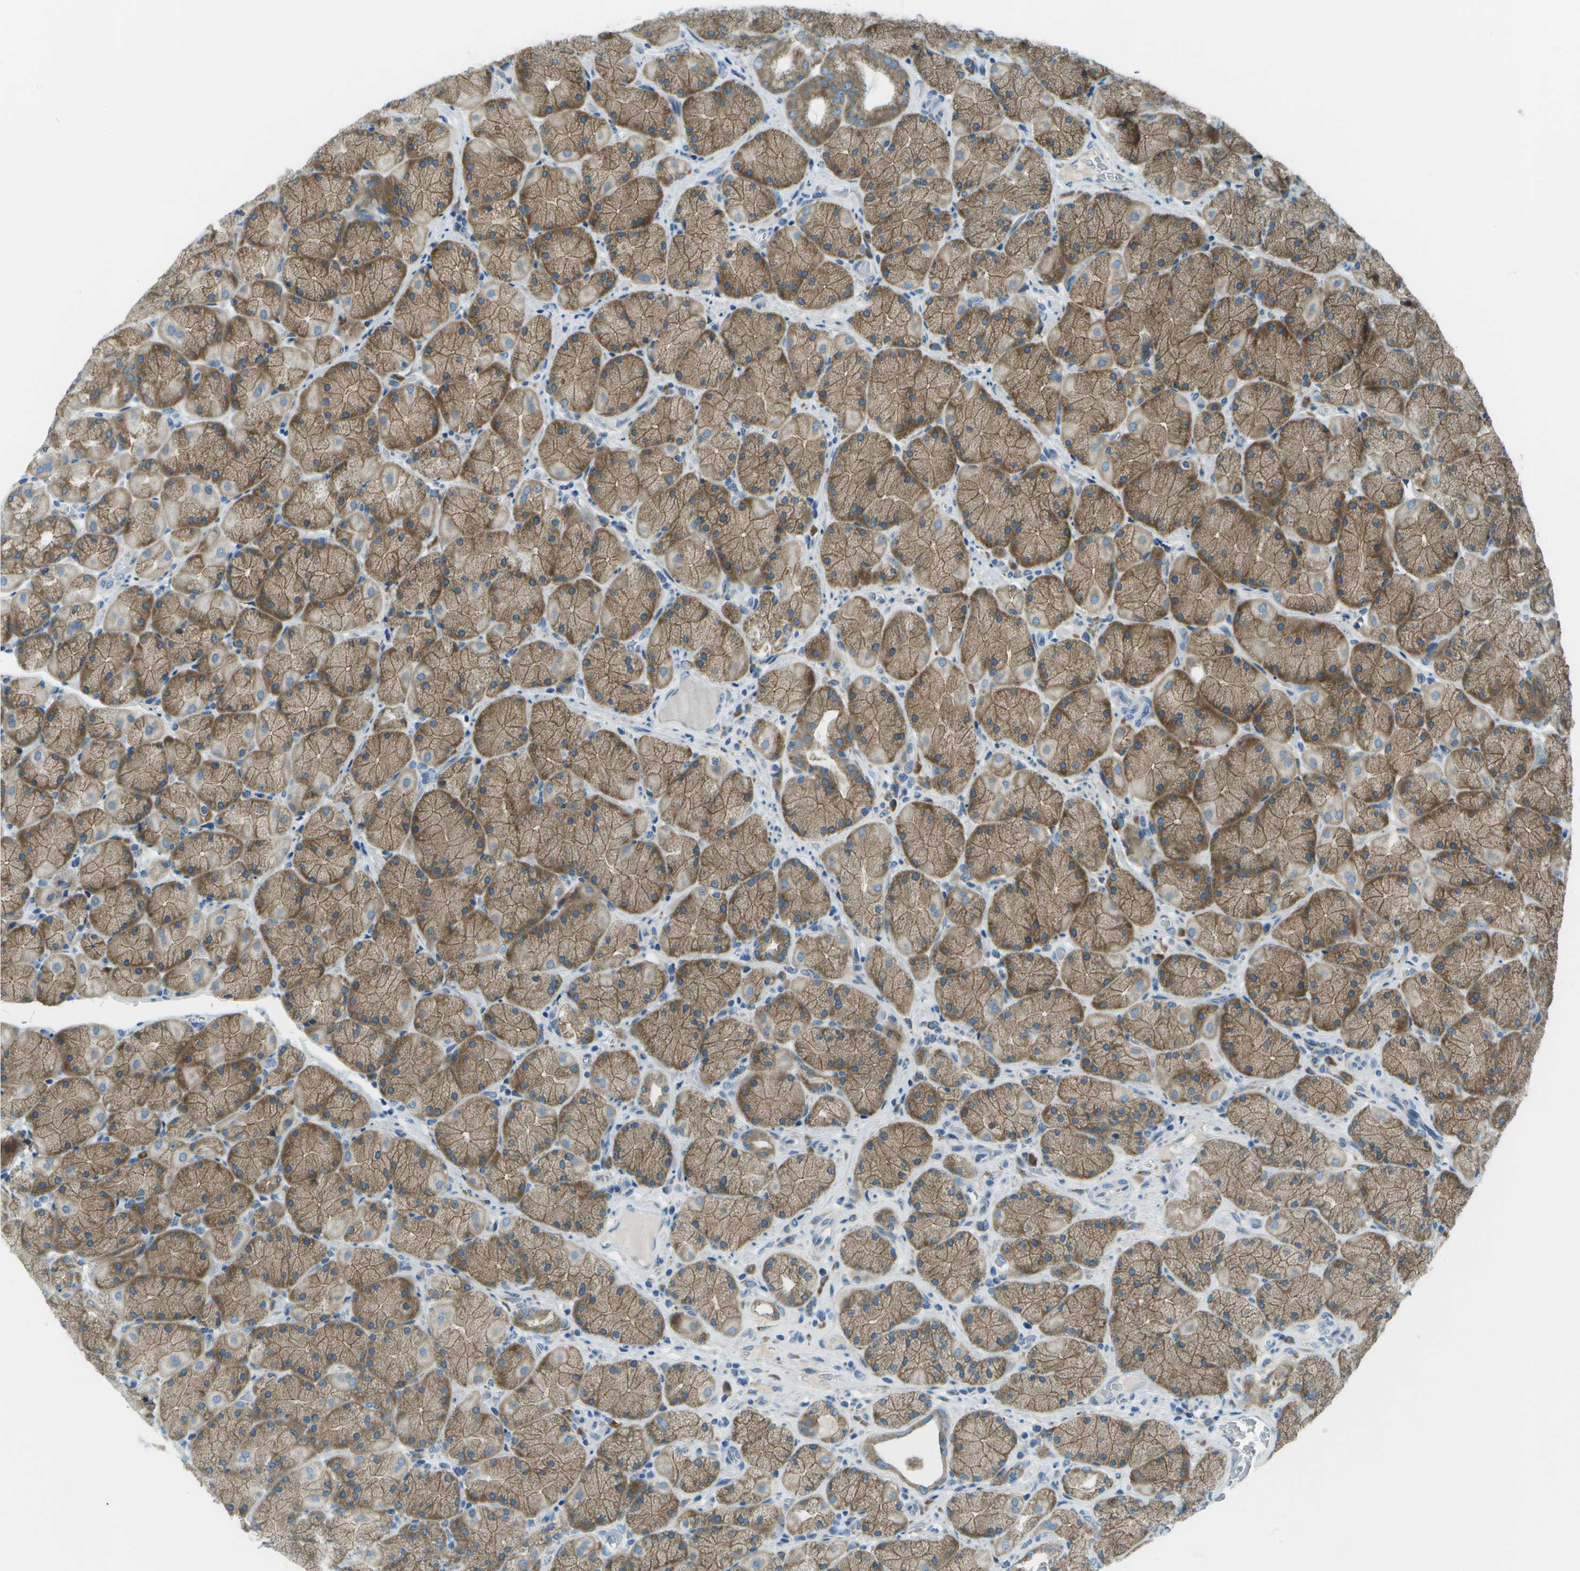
{"staining": {"intensity": "moderate", "quantity": ">75%", "location": "cytoplasmic/membranous"}, "tissue": "stomach", "cell_type": "Glandular cells", "image_type": "normal", "snomed": [{"axis": "morphology", "description": "Normal tissue, NOS"}, {"axis": "morphology", "description": "Carcinoid, malignant, NOS"}, {"axis": "topography", "description": "Stomach, upper"}], "caption": "Moderate cytoplasmic/membranous positivity is present in about >75% of glandular cells in normal stomach.", "gene": "KCTD3", "patient": {"sex": "male", "age": 39}}